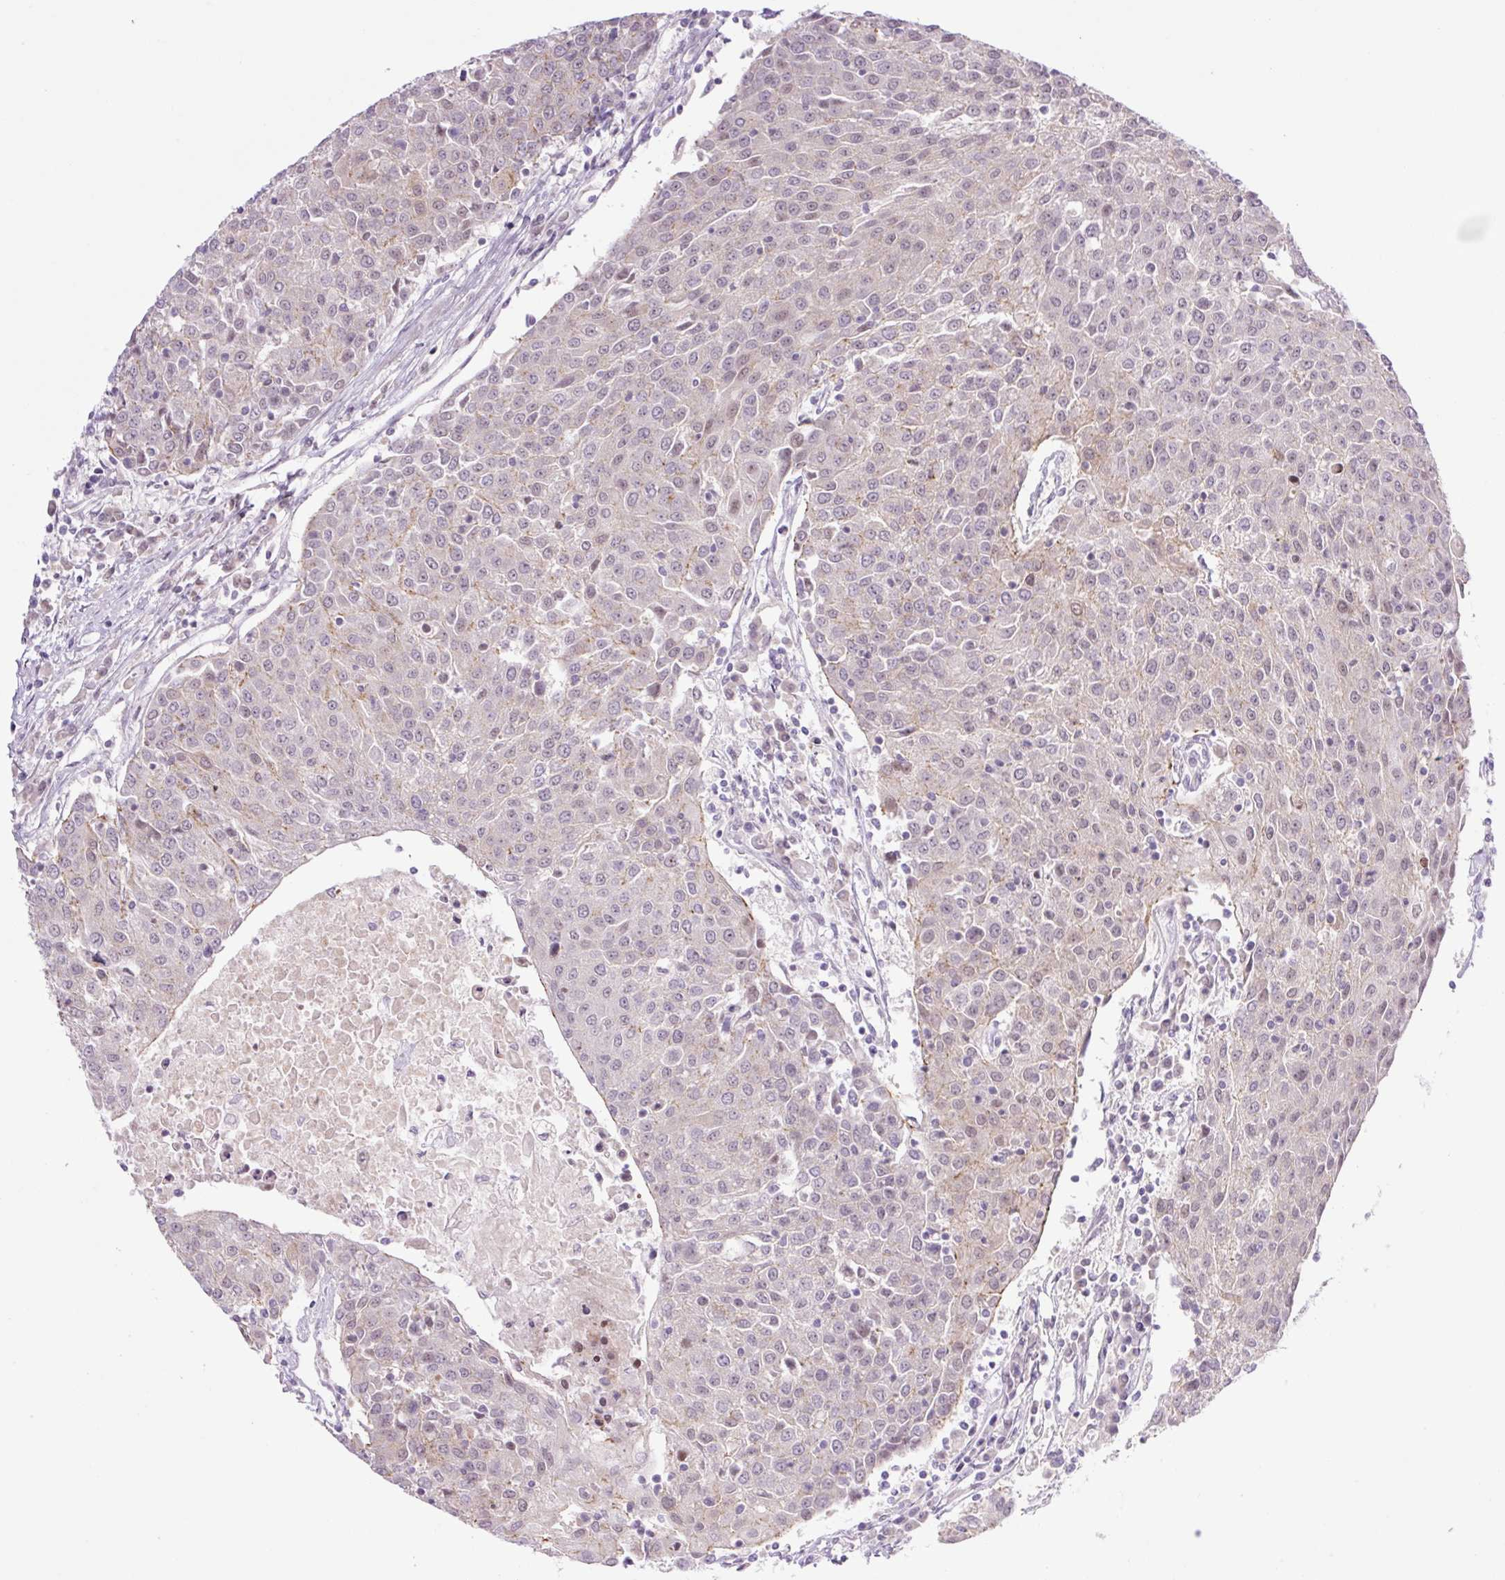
{"staining": {"intensity": "negative", "quantity": "none", "location": "none"}, "tissue": "urothelial cancer", "cell_type": "Tumor cells", "image_type": "cancer", "snomed": [{"axis": "morphology", "description": "Urothelial carcinoma, High grade"}, {"axis": "topography", "description": "Urinary bladder"}], "caption": "This is an immunohistochemistry photomicrograph of human urothelial cancer. There is no positivity in tumor cells.", "gene": "ICE1", "patient": {"sex": "female", "age": 85}}